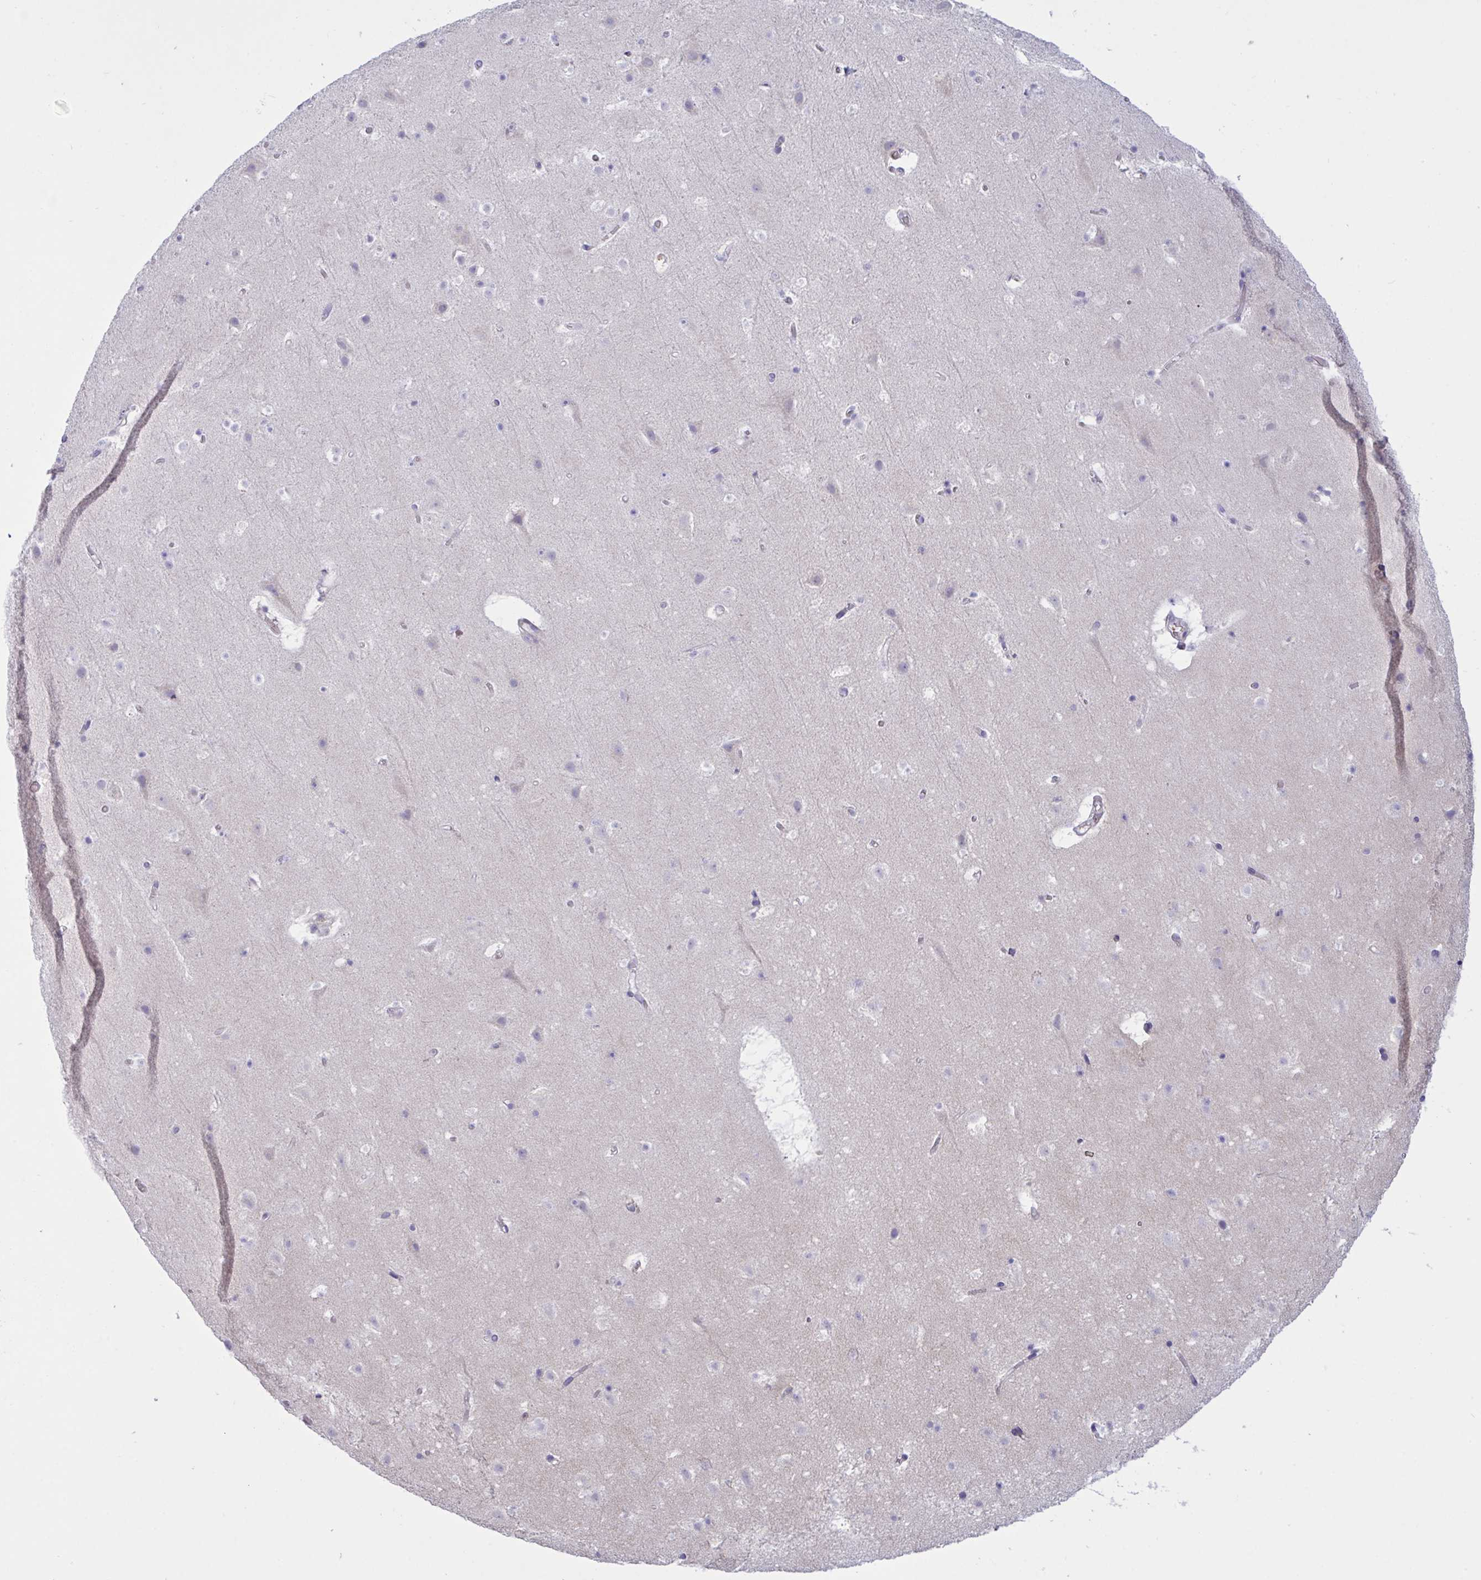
{"staining": {"intensity": "negative", "quantity": "none", "location": "none"}, "tissue": "cerebral cortex", "cell_type": "Endothelial cells", "image_type": "normal", "snomed": [{"axis": "morphology", "description": "Normal tissue, NOS"}, {"axis": "topography", "description": "Cerebral cortex"}], "caption": "Cerebral cortex was stained to show a protein in brown. There is no significant staining in endothelial cells. (DAB (3,3'-diaminobenzidine) immunohistochemistry (IHC), high magnification).", "gene": "OXLD1", "patient": {"sex": "female", "age": 42}}